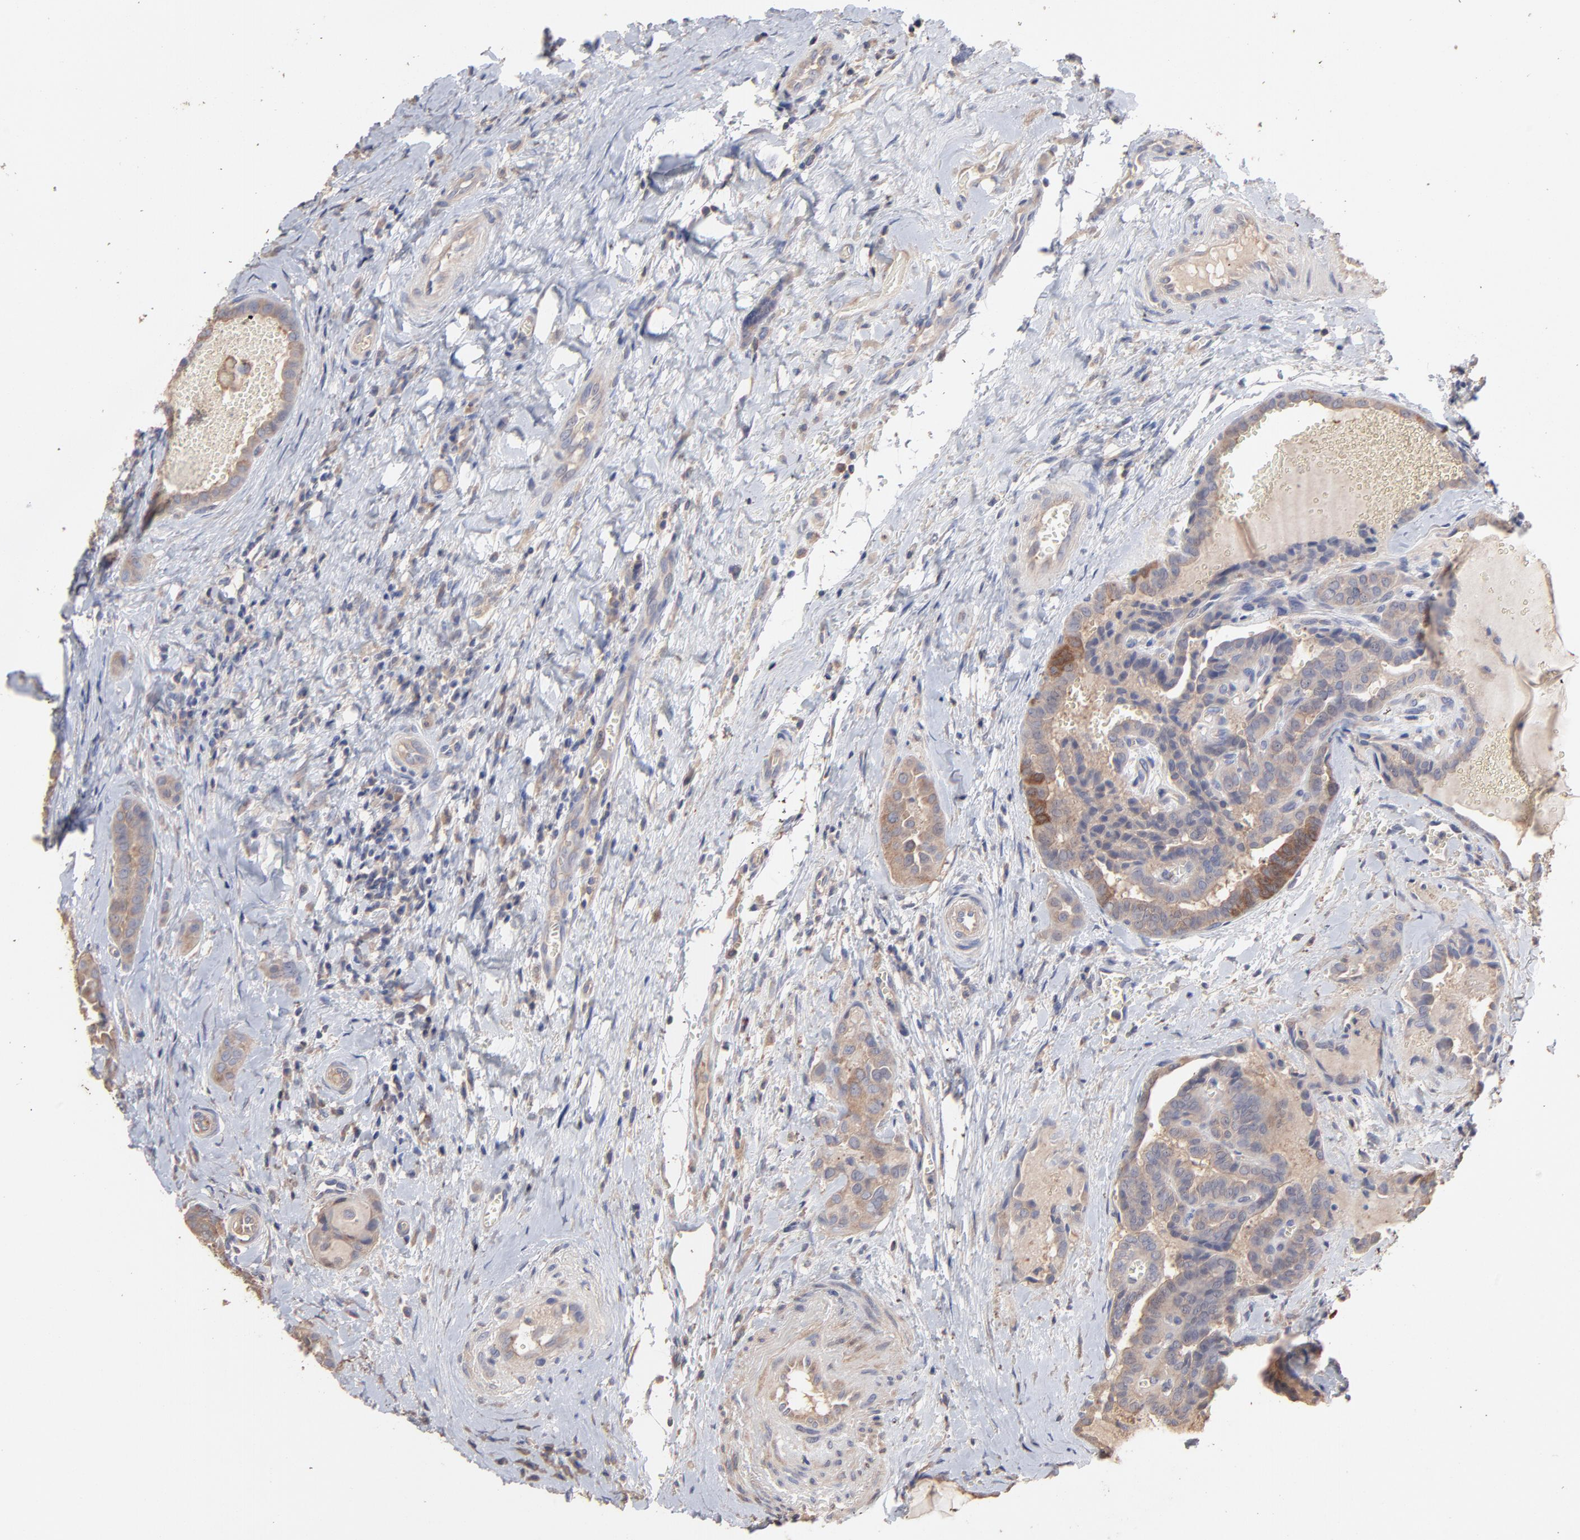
{"staining": {"intensity": "moderate", "quantity": ">75%", "location": "cytoplasmic/membranous"}, "tissue": "thyroid cancer", "cell_type": "Tumor cells", "image_type": "cancer", "snomed": [{"axis": "morphology", "description": "Carcinoma, NOS"}, {"axis": "topography", "description": "Thyroid gland"}], "caption": "Human carcinoma (thyroid) stained with a brown dye reveals moderate cytoplasmic/membranous positive staining in approximately >75% of tumor cells.", "gene": "TANGO2", "patient": {"sex": "female", "age": 91}}